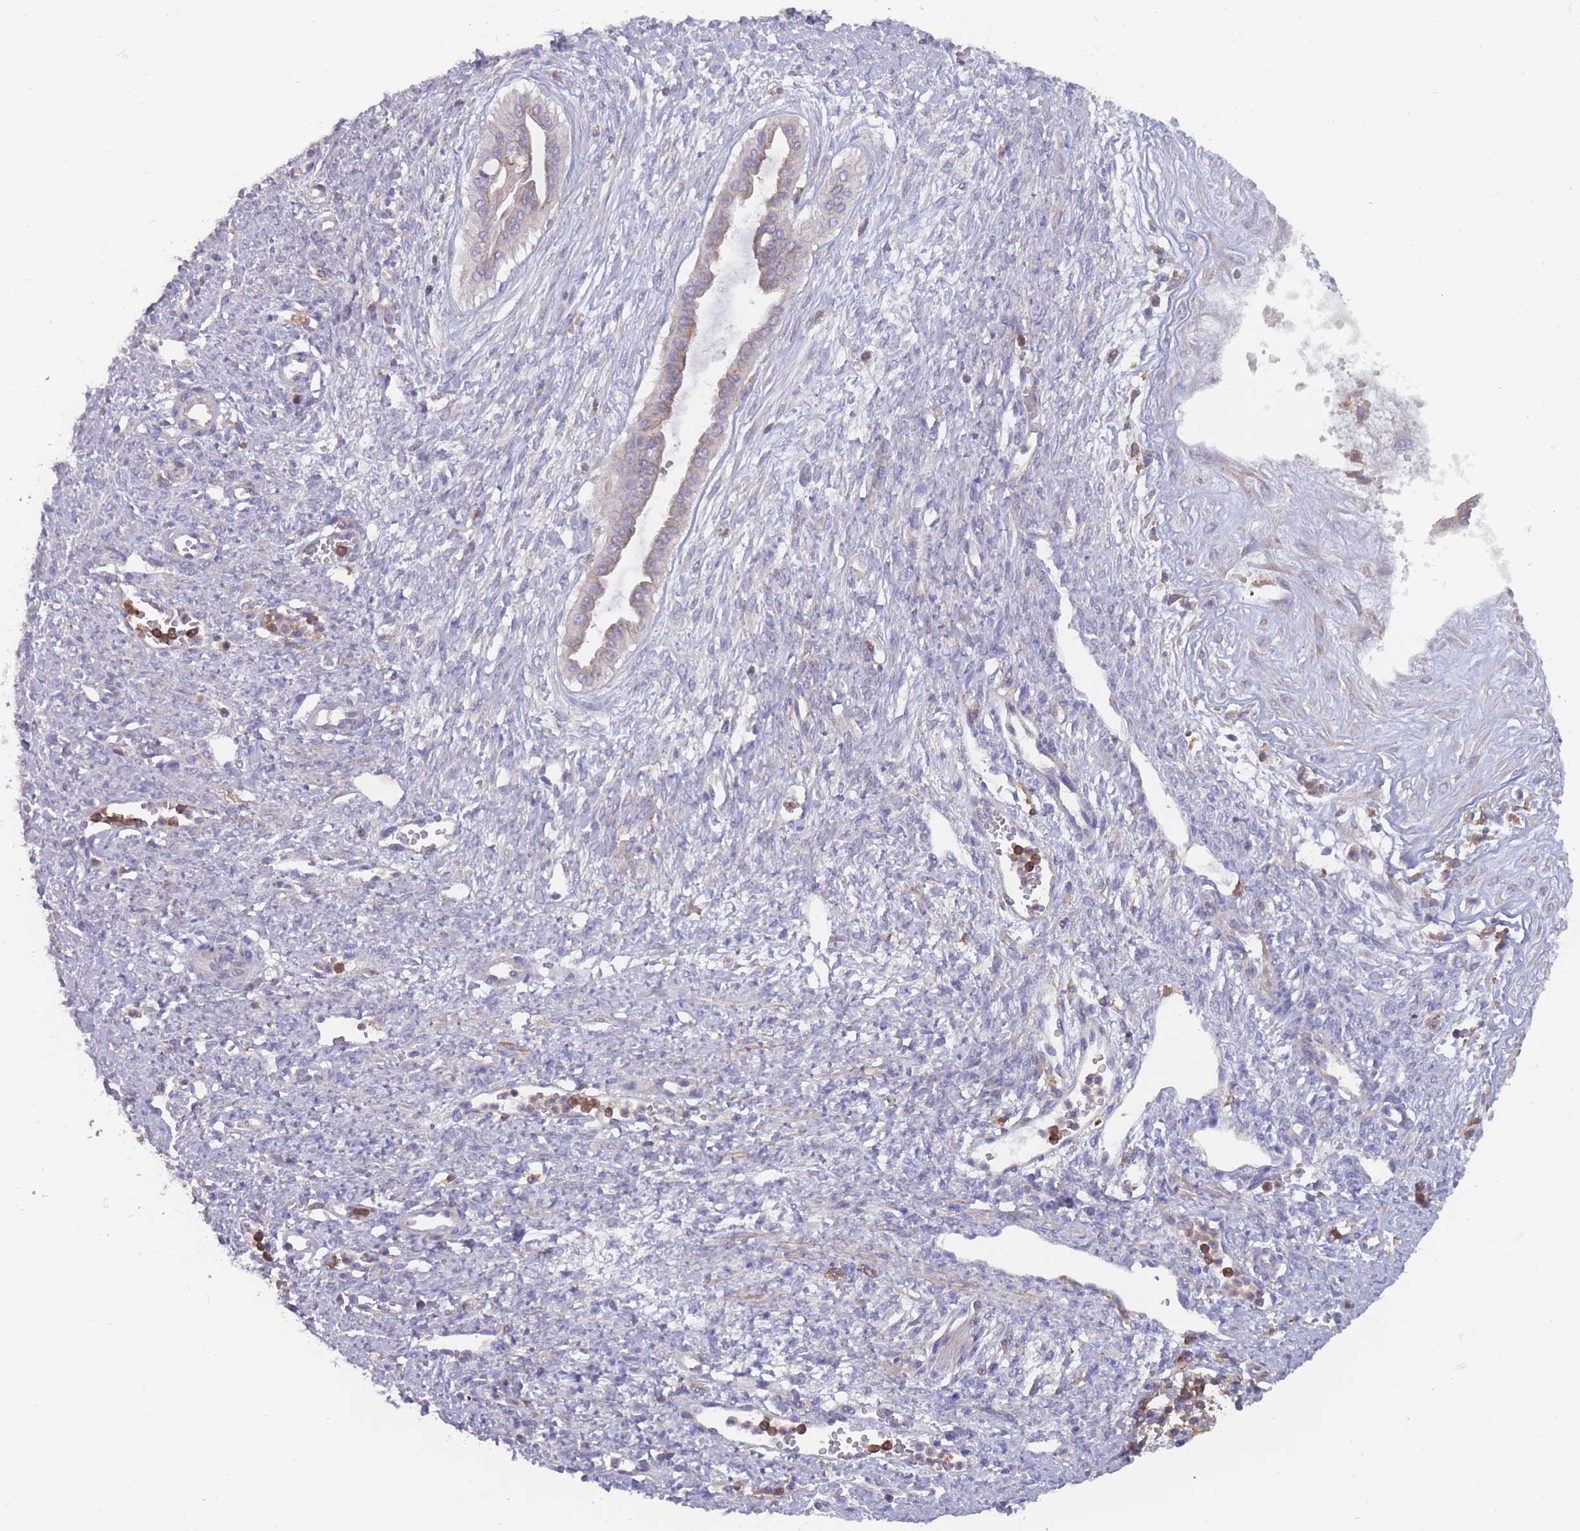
{"staining": {"intensity": "negative", "quantity": "none", "location": "none"}, "tissue": "ovarian cancer", "cell_type": "Tumor cells", "image_type": "cancer", "snomed": [{"axis": "morphology", "description": "Cystadenocarcinoma, mucinous, NOS"}, {"axis": "topography", "description": "Ovary"}], "caption": "Tumor cells show no significant protein expression in mucinous cystadenocarcinoma (ovarian).", "gene": "CD33", "patient": {"sex": "female", "age": 73}}